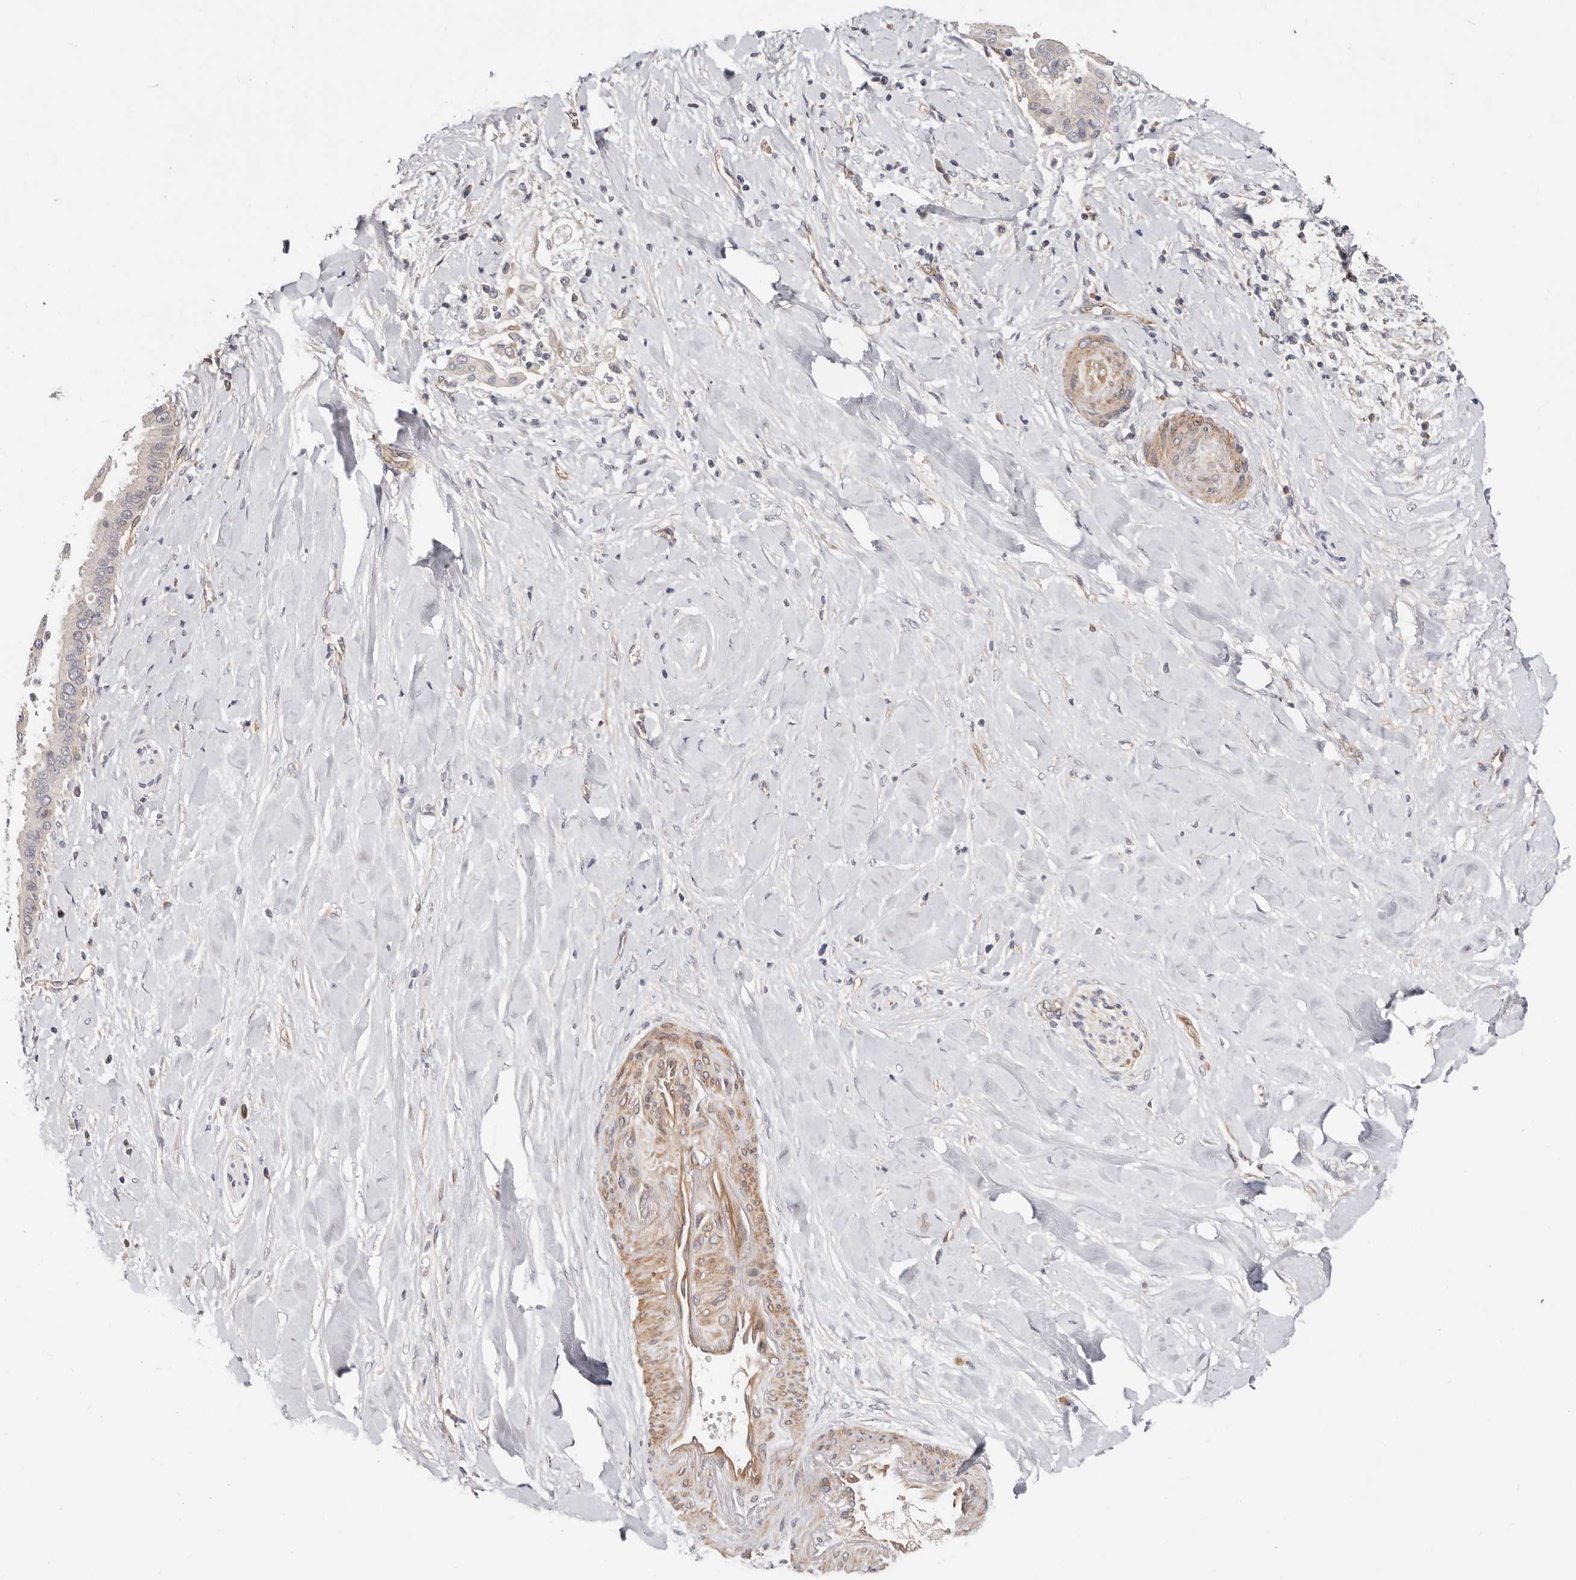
{"staining": {"intensity": "moderate", "quantity": "25%-75%", "location": "cytoplasmic/membranous"}, "tissue": "liver cancer", "cell_type": "Tumor cells", "image_type": "cancer", "snomed": [{"axis": "morphology", "description": "Cholangiocarcinoma"}, {"axis": "topography", "description": "Liver"}], "caption": "Protein staining shows moderate cytoplasmic/membranous expression in about 25%-75% of tumor cells in cholangiocarcinoma (liver). (IHC, brightfield microscopy, high magnification).", "gene": "MACF1", "patient": {"sex": "female", "age": 54}}